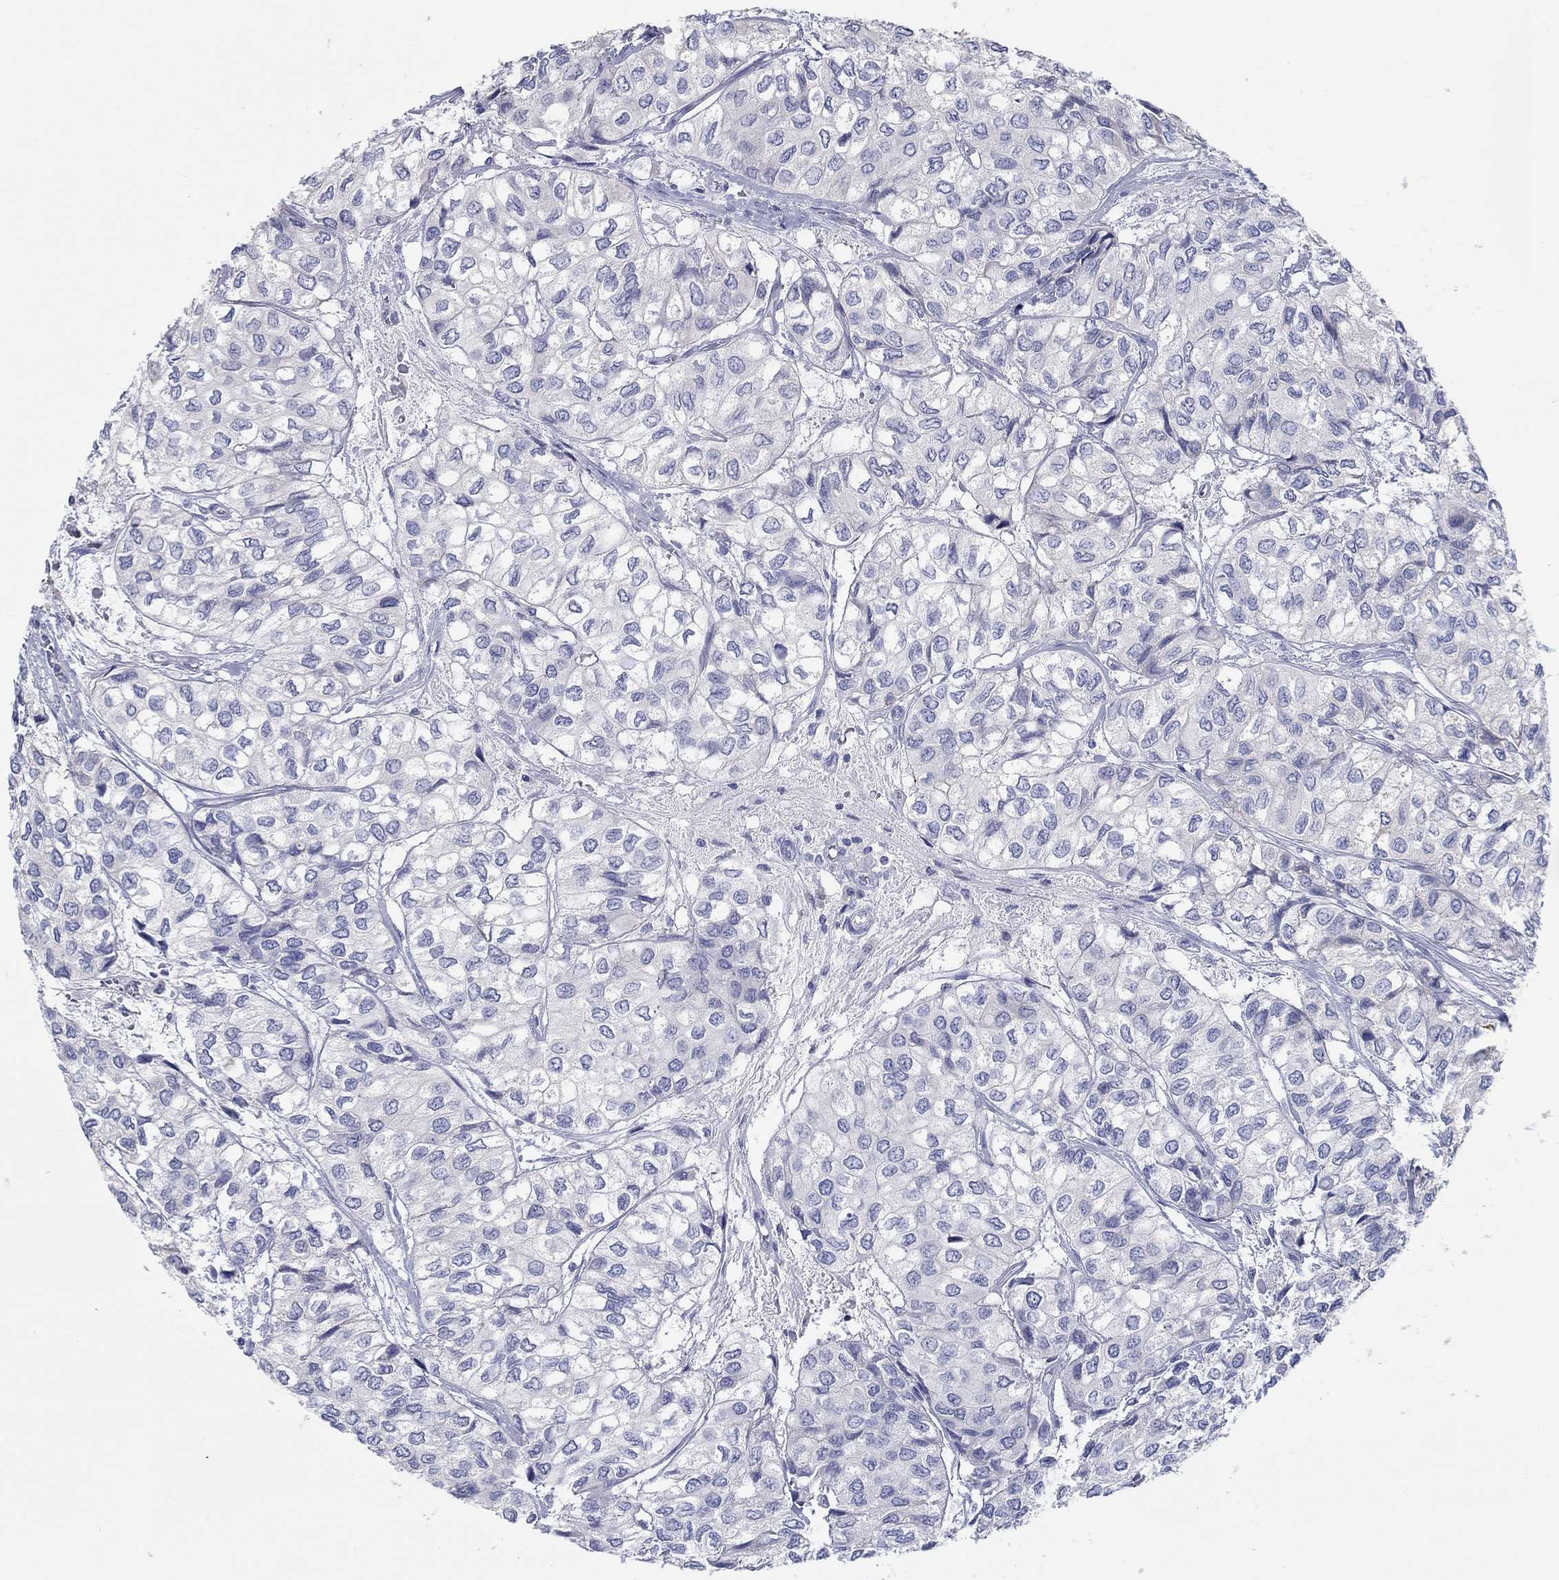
{"staining": {"intensity": "negative", "quantity": "none", "location": "none"}, "tissue": "urothelial cancer", "cell_type": "Tumor cells", "image_type": "cancer", "snomed": [{"axis": "morphology", "description": "Urothelial carcinoma, High grade"}, {"axis": "topography", "description": "Urinary bladder"}], "caption": "Urothelial cancer was stained to show a protein in brown. There is no significant positivity in tumor cells.", "gene": "LRRC4C", "patient": {"sex": "male", "age": 73}}